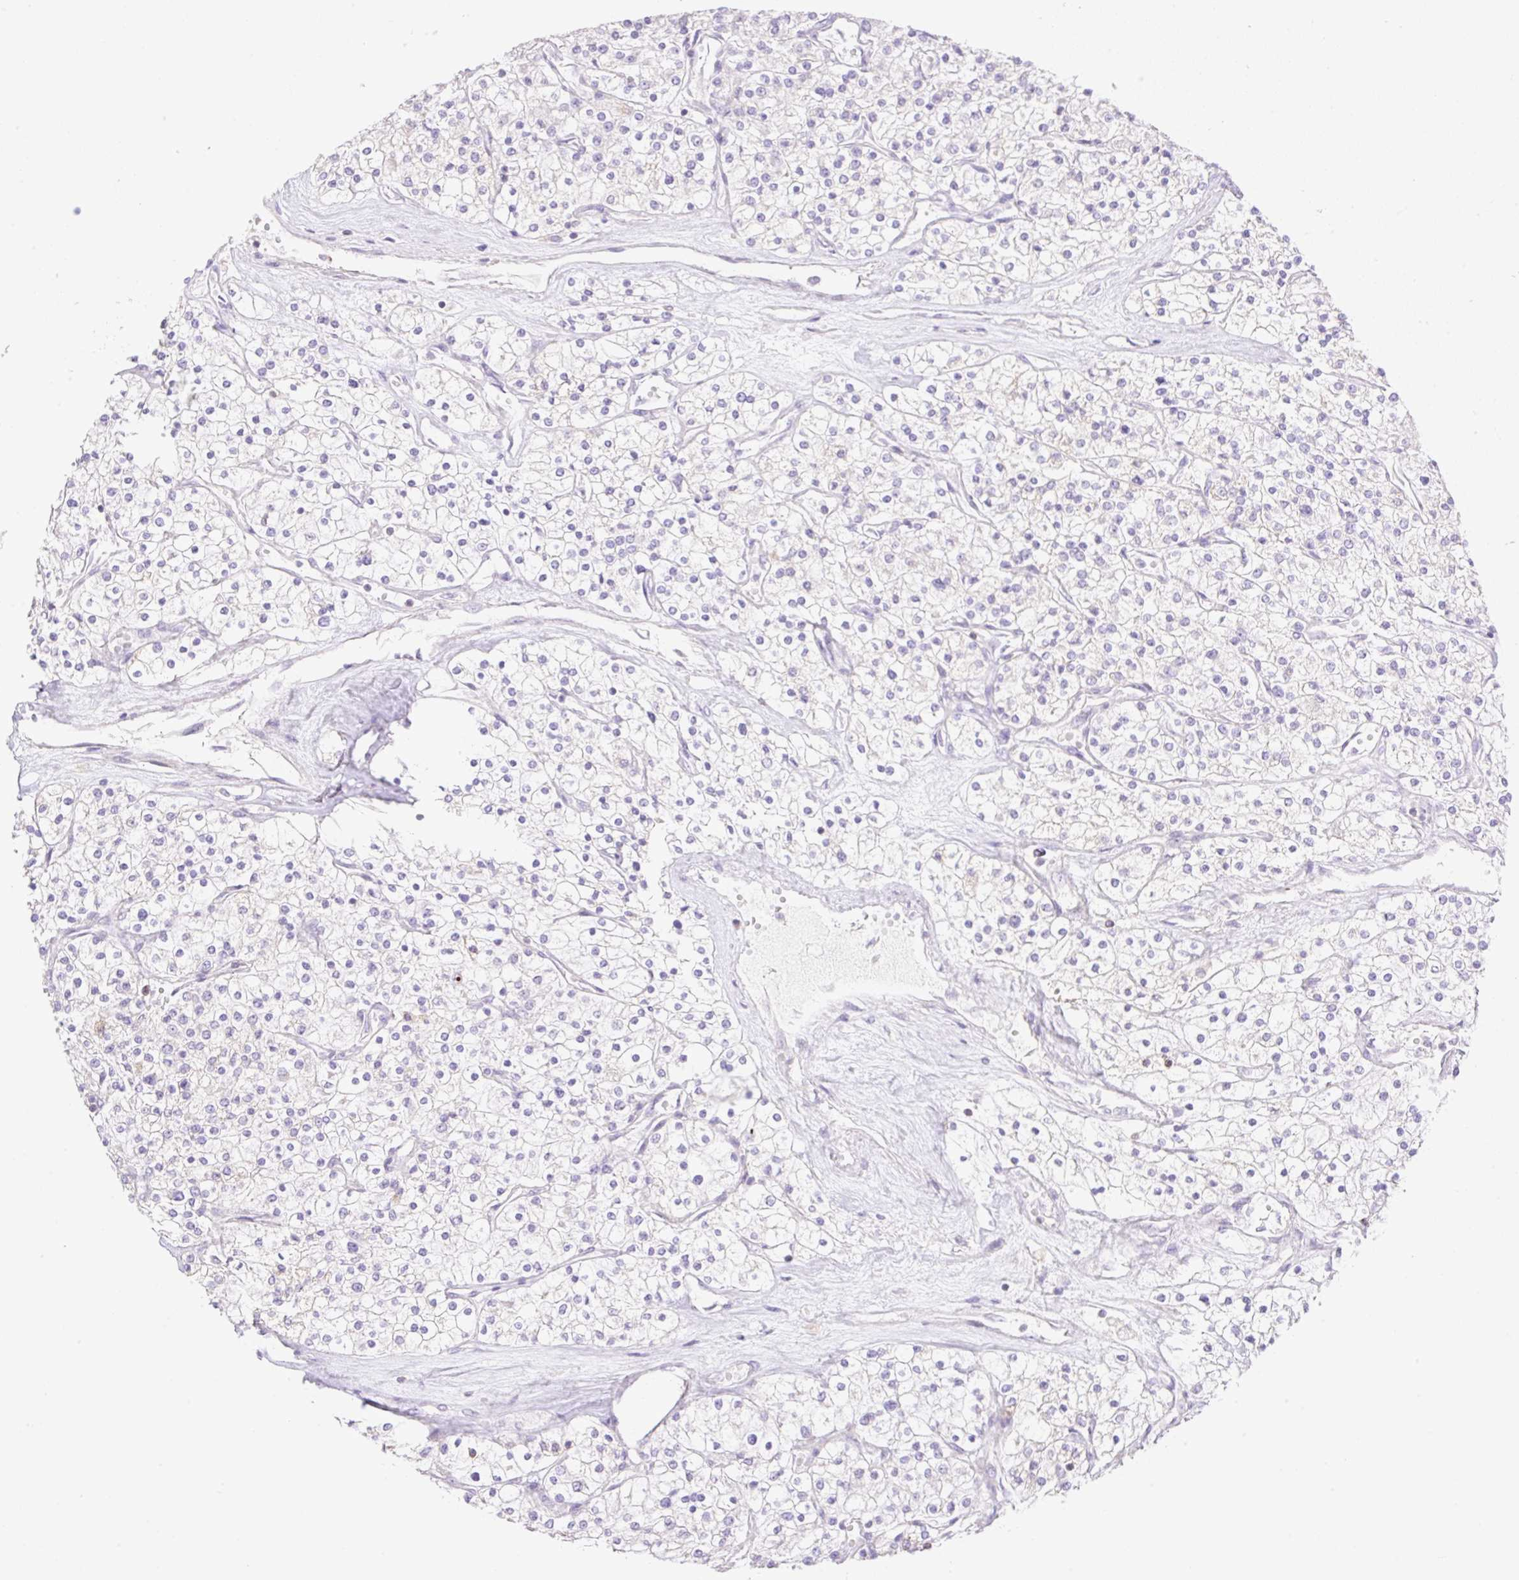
{"staining": {"intensity": "negative", "quantity": "none", "location": "none"}, "tissue": "renal cancer", "cell_type": "Tumor cells", "image_type": "cancer", "snomed": [{"axis": "morphology", "description": "Adenocarcinoma, NOS"}, {"axis": "topography", "description": "Kidney"}], "caption": "Immunohistochemical staining of human adenocarcinoma (renal) exhibits no significant expression in tumor cells.", "gene": "VPS25", "patient": {"sex": "male", "age": 80}}